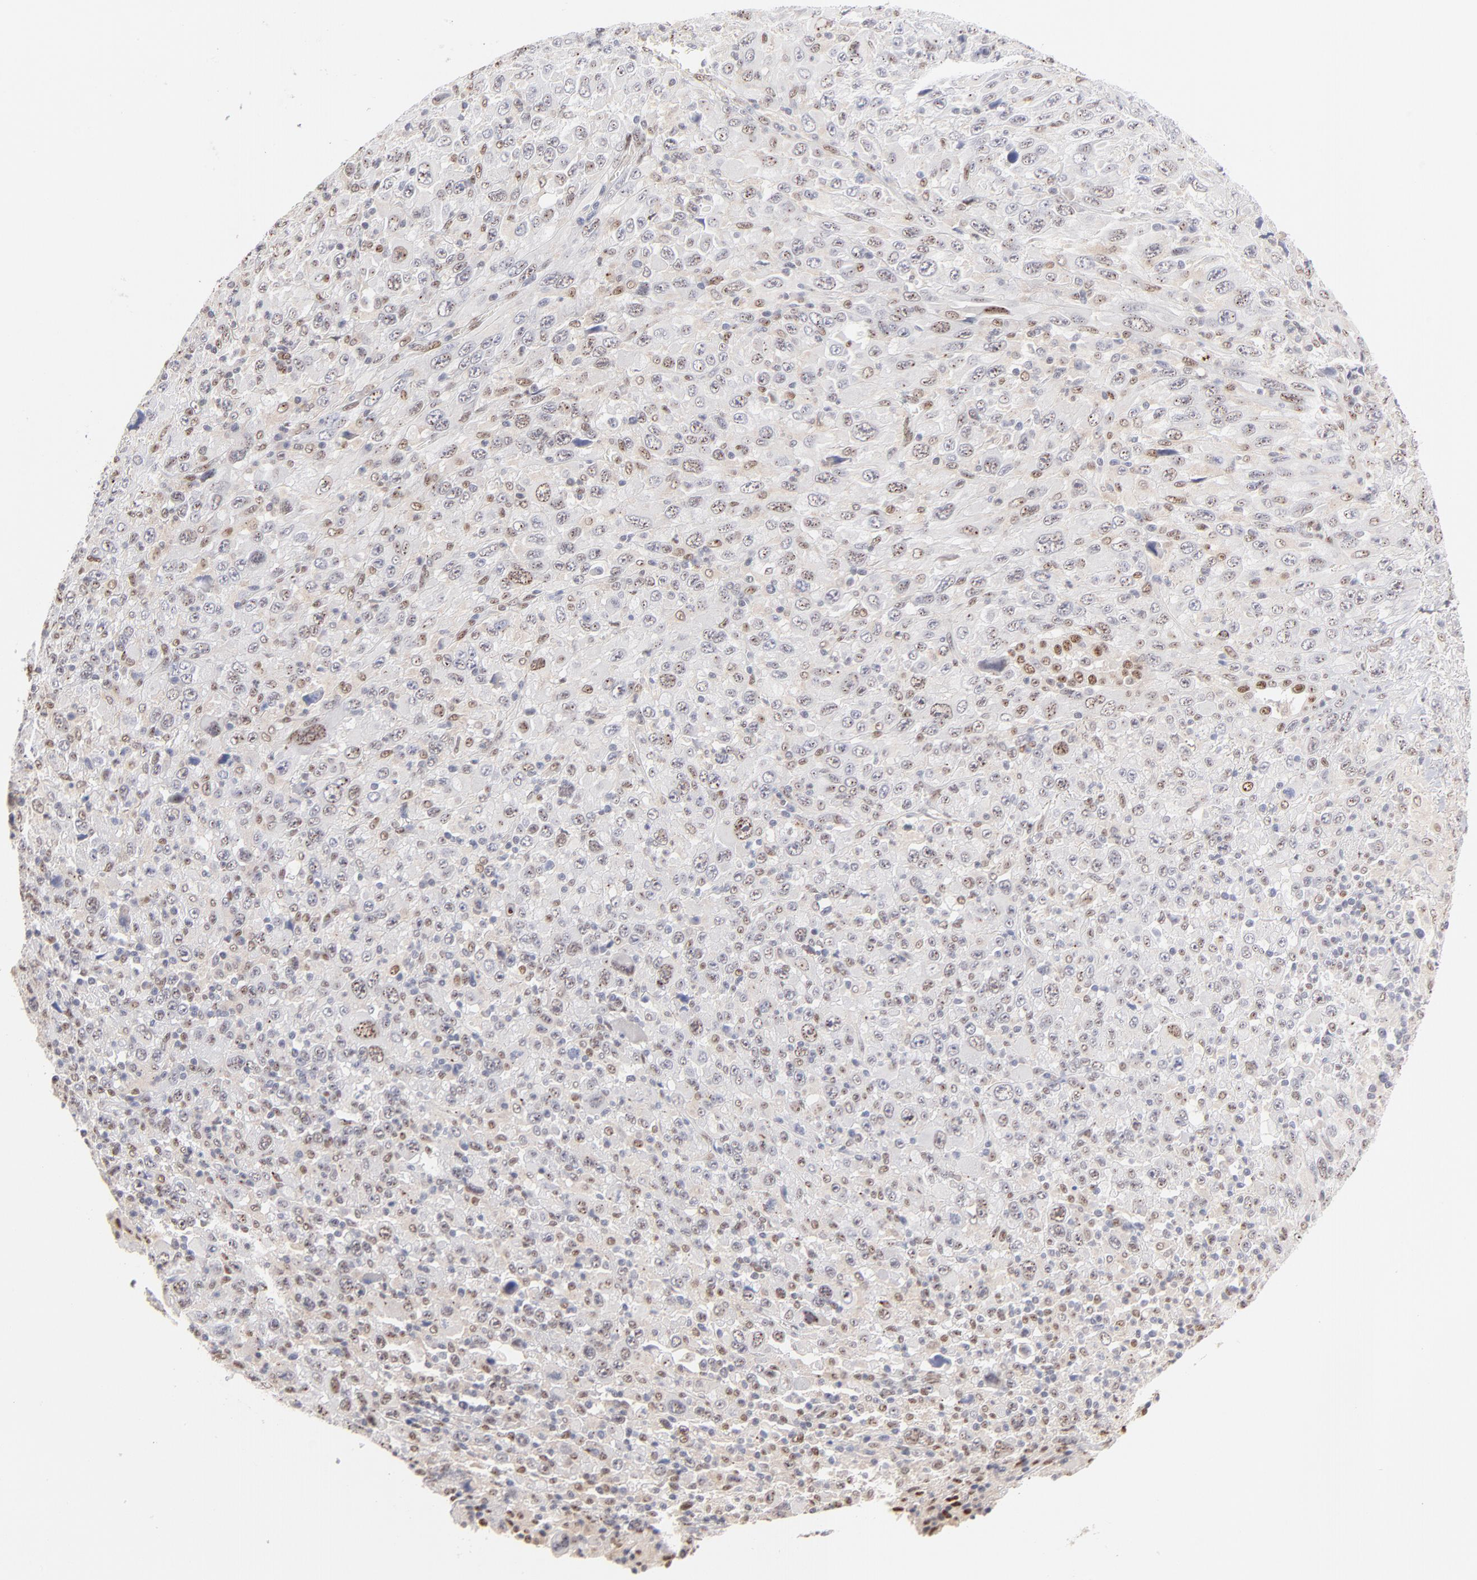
{"staining": {"intensity": "strong", "quantity": ">75%", "location": "nuclear"}, "tissue": "melanoma", "cell_type": "Tumor cells", "image_type": "cancer", "snomed": [{"axis": "morphology", "description": "Malignant melanoma, Metastatic site"}, {"axis": "topography", "description": "Skin"}], "caption": "Malignant melanoma (metastatic site) tissue demonstrates strong nuclear positivity in approximately >75% of tumor cells", "gene": "STAT3", "patient": {"sex": "female", "age": 56}}